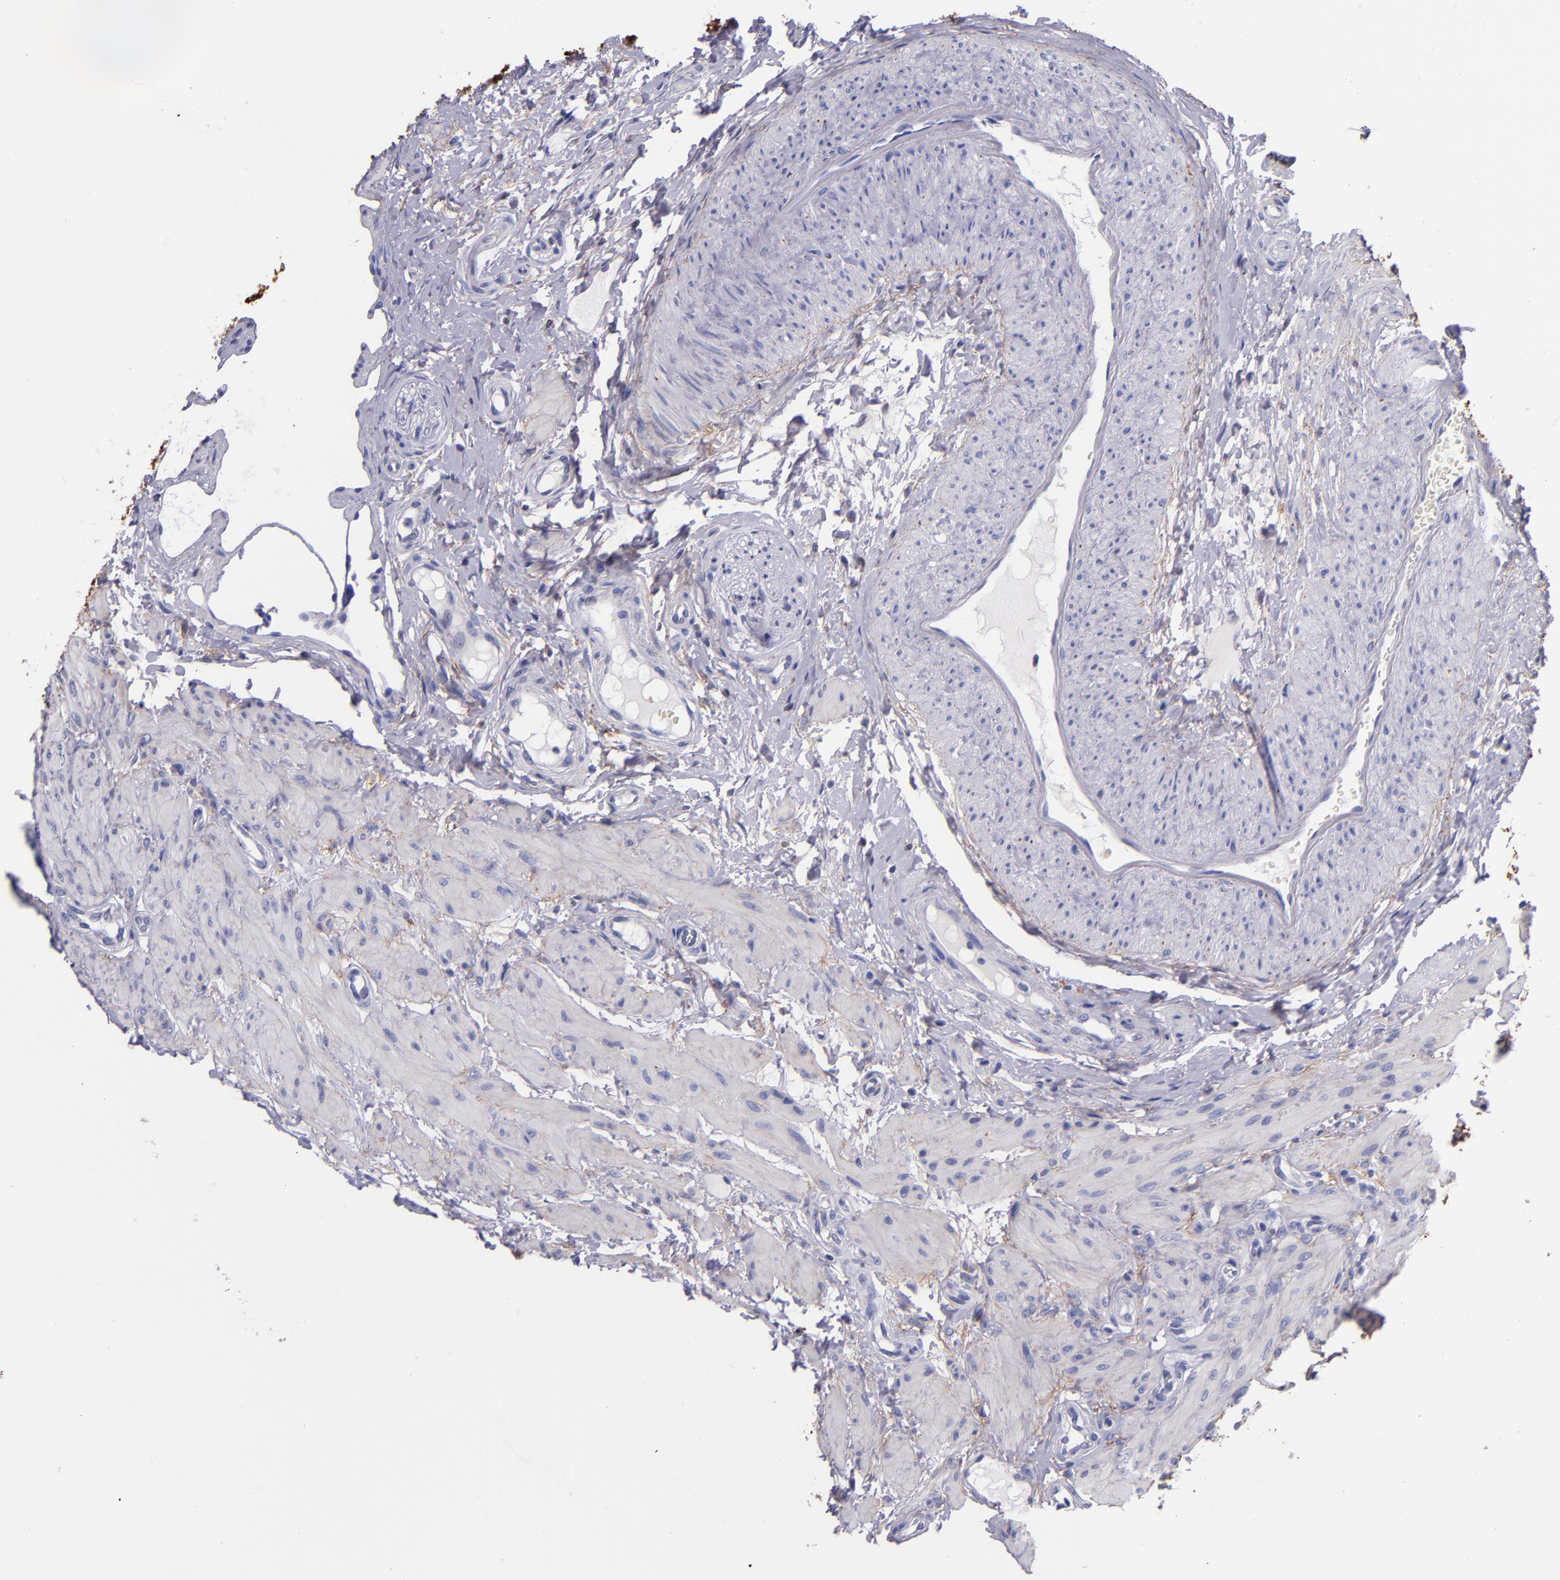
{"staining": {"intensity": "strong", "quantity": ">75%", "location": "cytoplasmic/membranous"}, "tissue": "epididymis", "cell_type": "Glandular cells", "image_type": "normal", "snomed": [{"axis": "morphology", "description": "Normal tissue, NOS"}, {"axis": "topography", "description": "Epididymis"}], "caption": "Strong cytoplasmic/membranous staining for a protein is identified in about >75% of glandular cells of unremarkable epididymis using IHC.", "gene": "IVL", "patient": {"sex": "male", "age": 68}}